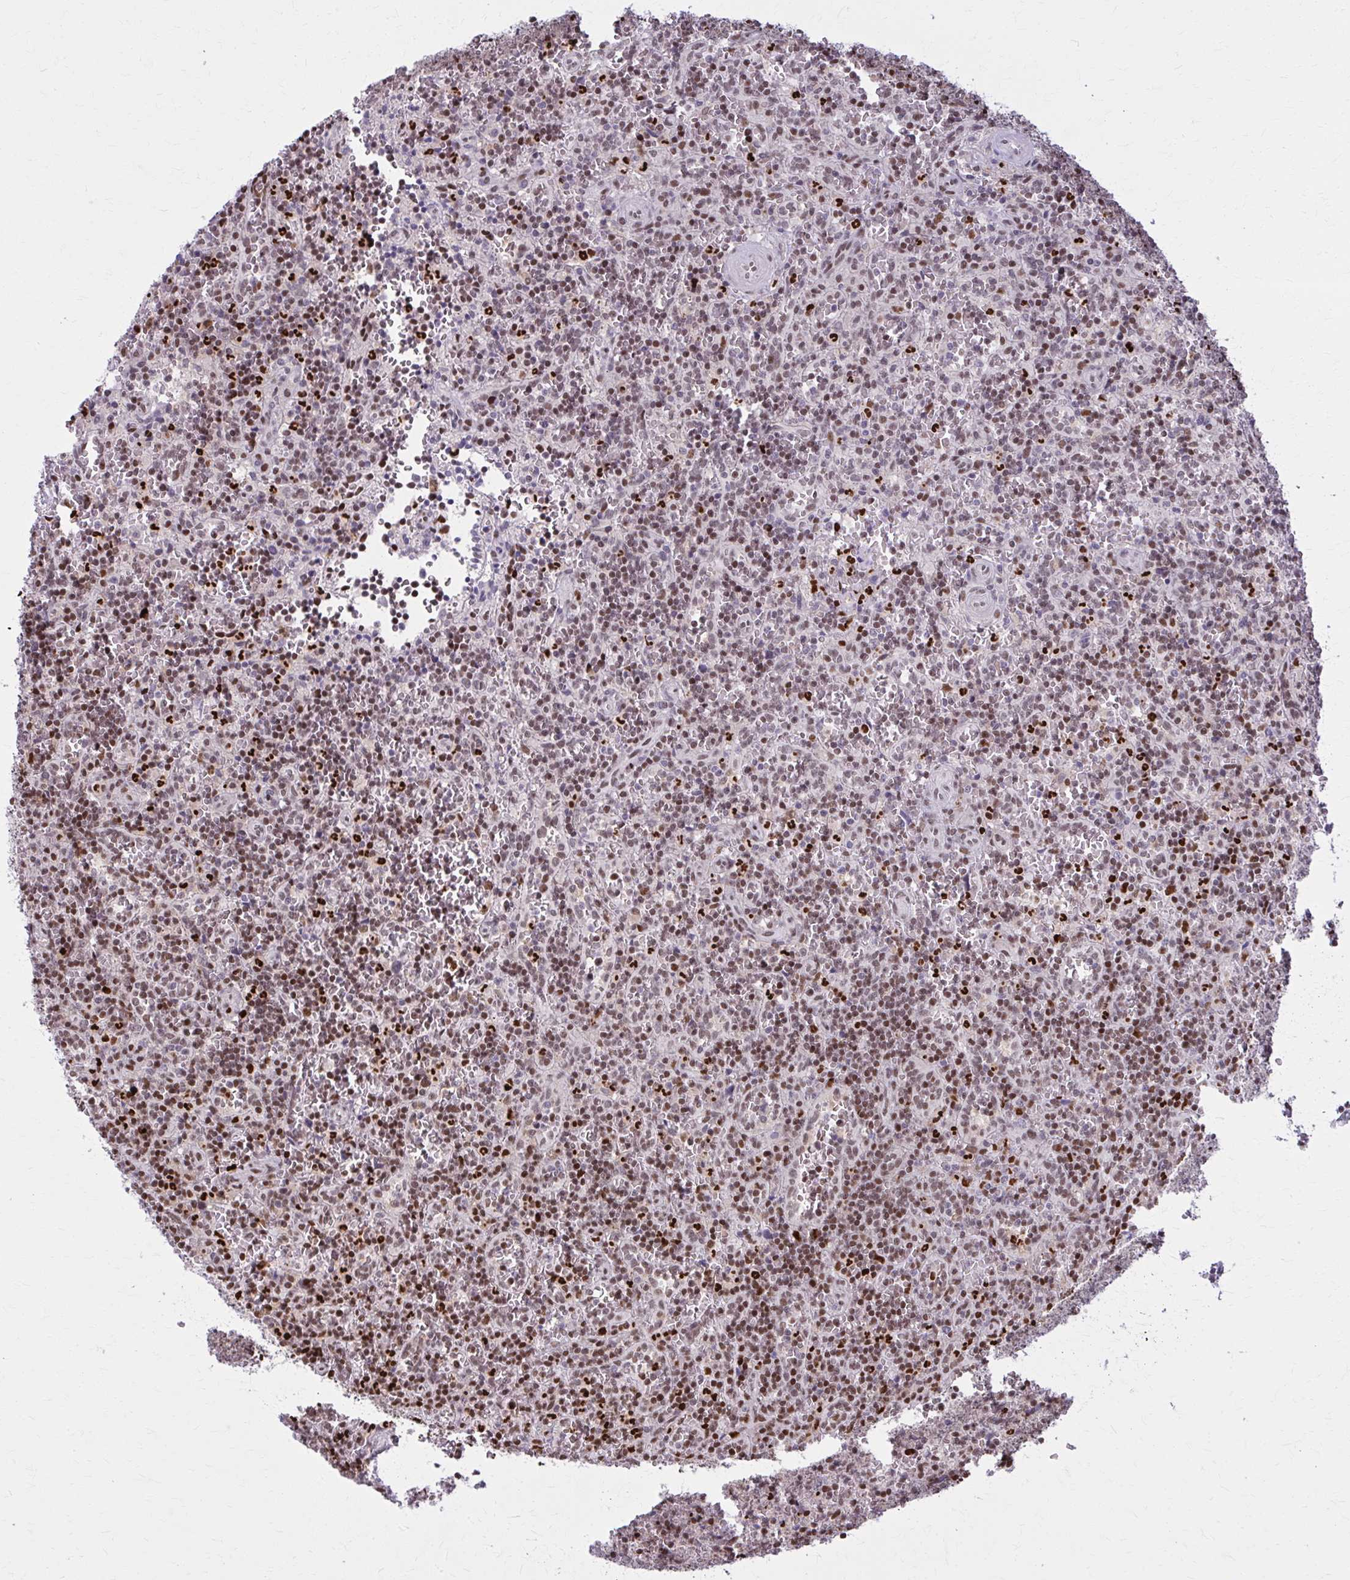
{"staining": {"intensity": "strong", "quantity": "25%-75%", "location": "nuclear"}, "tissue": "lymphoma", "cell_type": "Tumor cells", "image_type": "cancer", "snomed": [{"axis": "morphology", "description": "Malignant lymphoma, non-Hodgkin's type, Low grade"}, {"axis": "topography", "description": "Spleen"}], "caption": "This is a photomicrograph of IHC staining of lymphoma, which shows strong expression in the nuclear of tumor cells.", "gene": "ZNF559", "patient": {"sex": "male", "age": 73}}